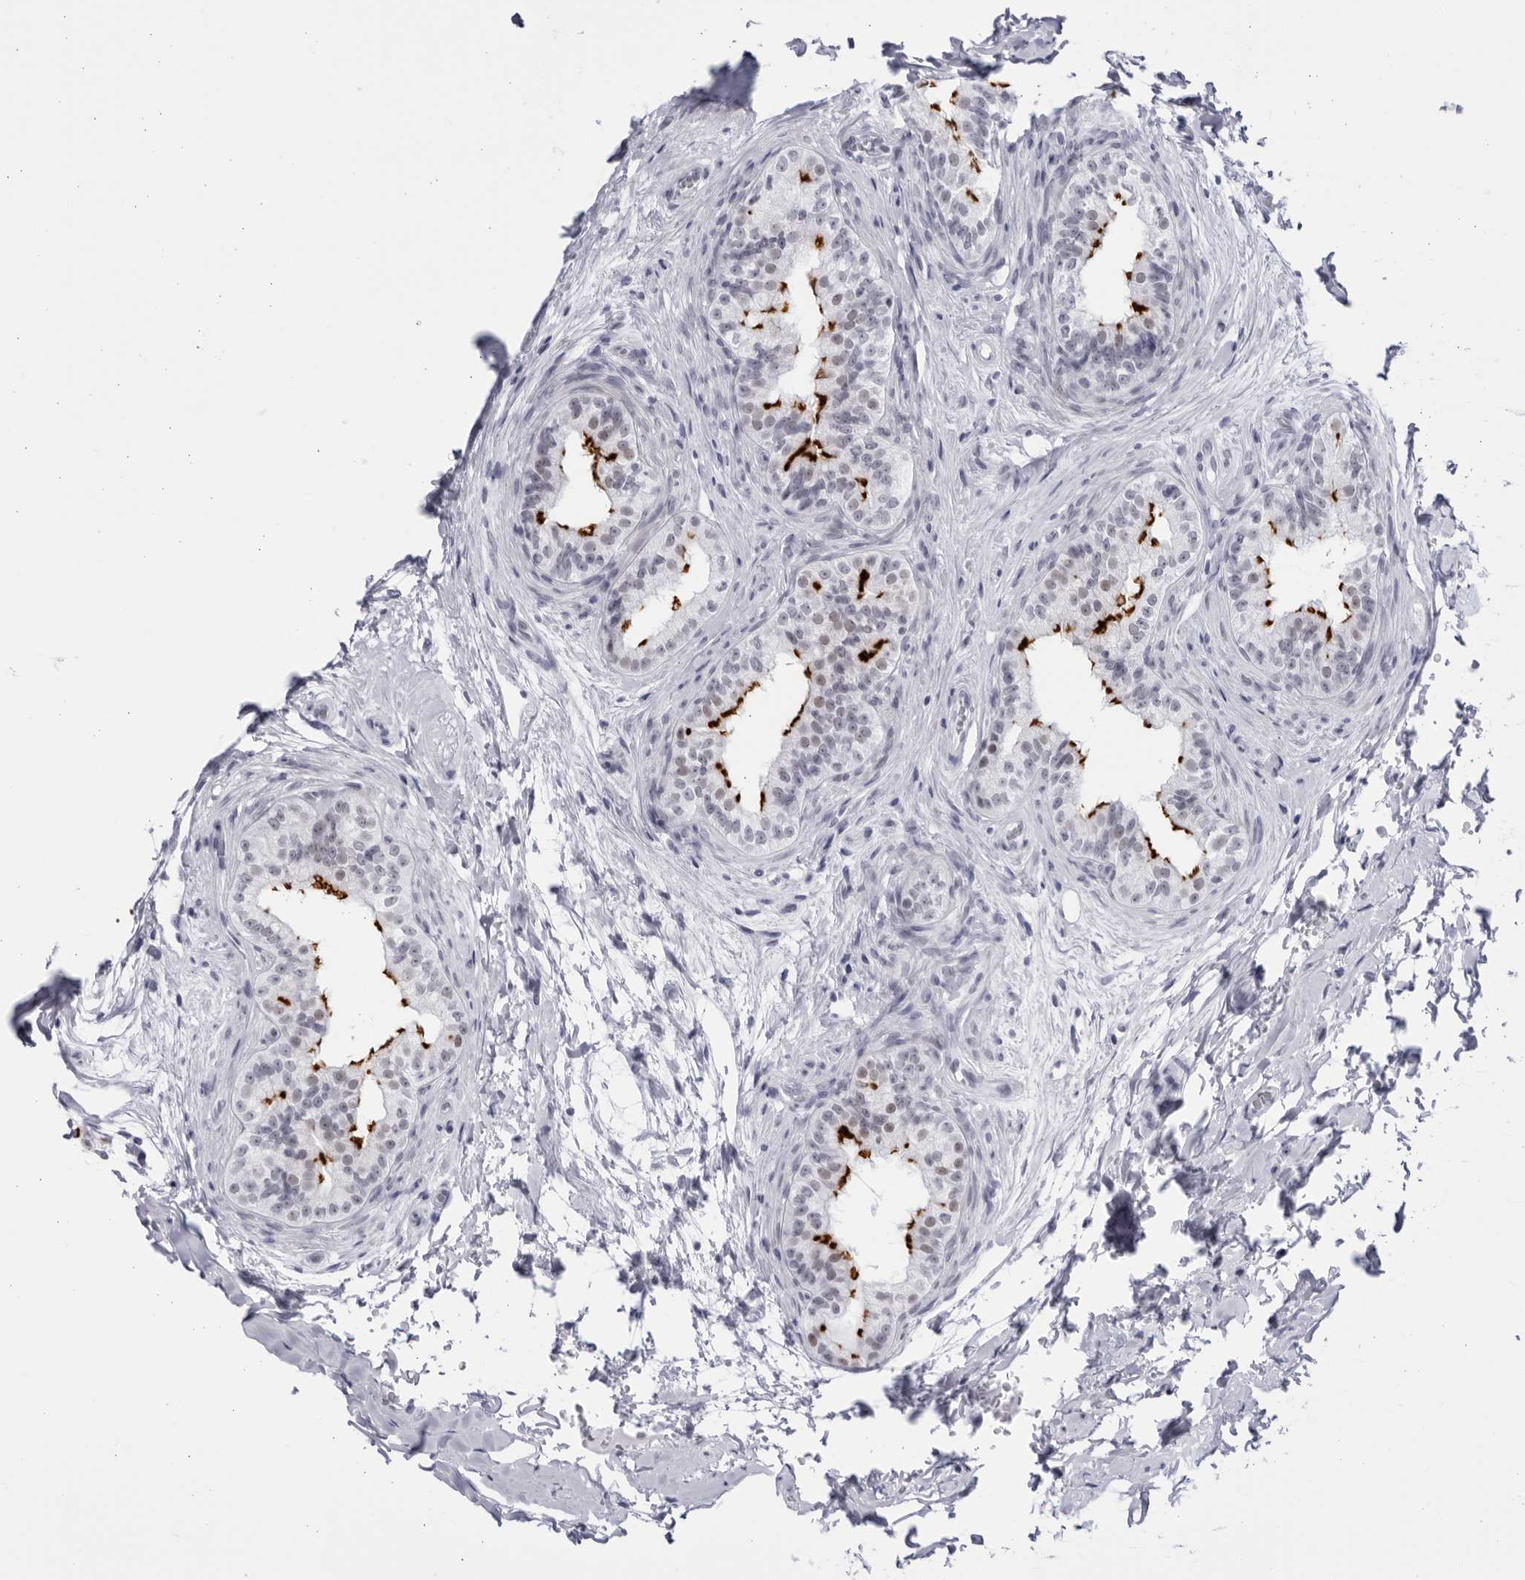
{"staining": {"intensity": "strong", "quantity": "<25%", "location": "cytoplasmic/membranous"}, "tissue": "epididymis", "cell_type": "Glandular cells", "image_type": "normal", "snomed": [{"axis": "morphology", "description": "Normal tissue, NOS"}, {"axis": "topography", "description": "Testis"}, {"axis": "topography", "description": "Epididymis"}], "caption": "Immunohistochemical staining of unremarkable epididymis demonstrates medium levels of strong cytoplasmic/membranous staining in about <25% of glandular cells. The staining was performed using DAB to visualize the protein expression in brown, while the nuclei were stained in blue with hematoxylin (Magnification: 20x).", "gene": "CCDC181", "patient": {"sex": "male", "age": 36}}